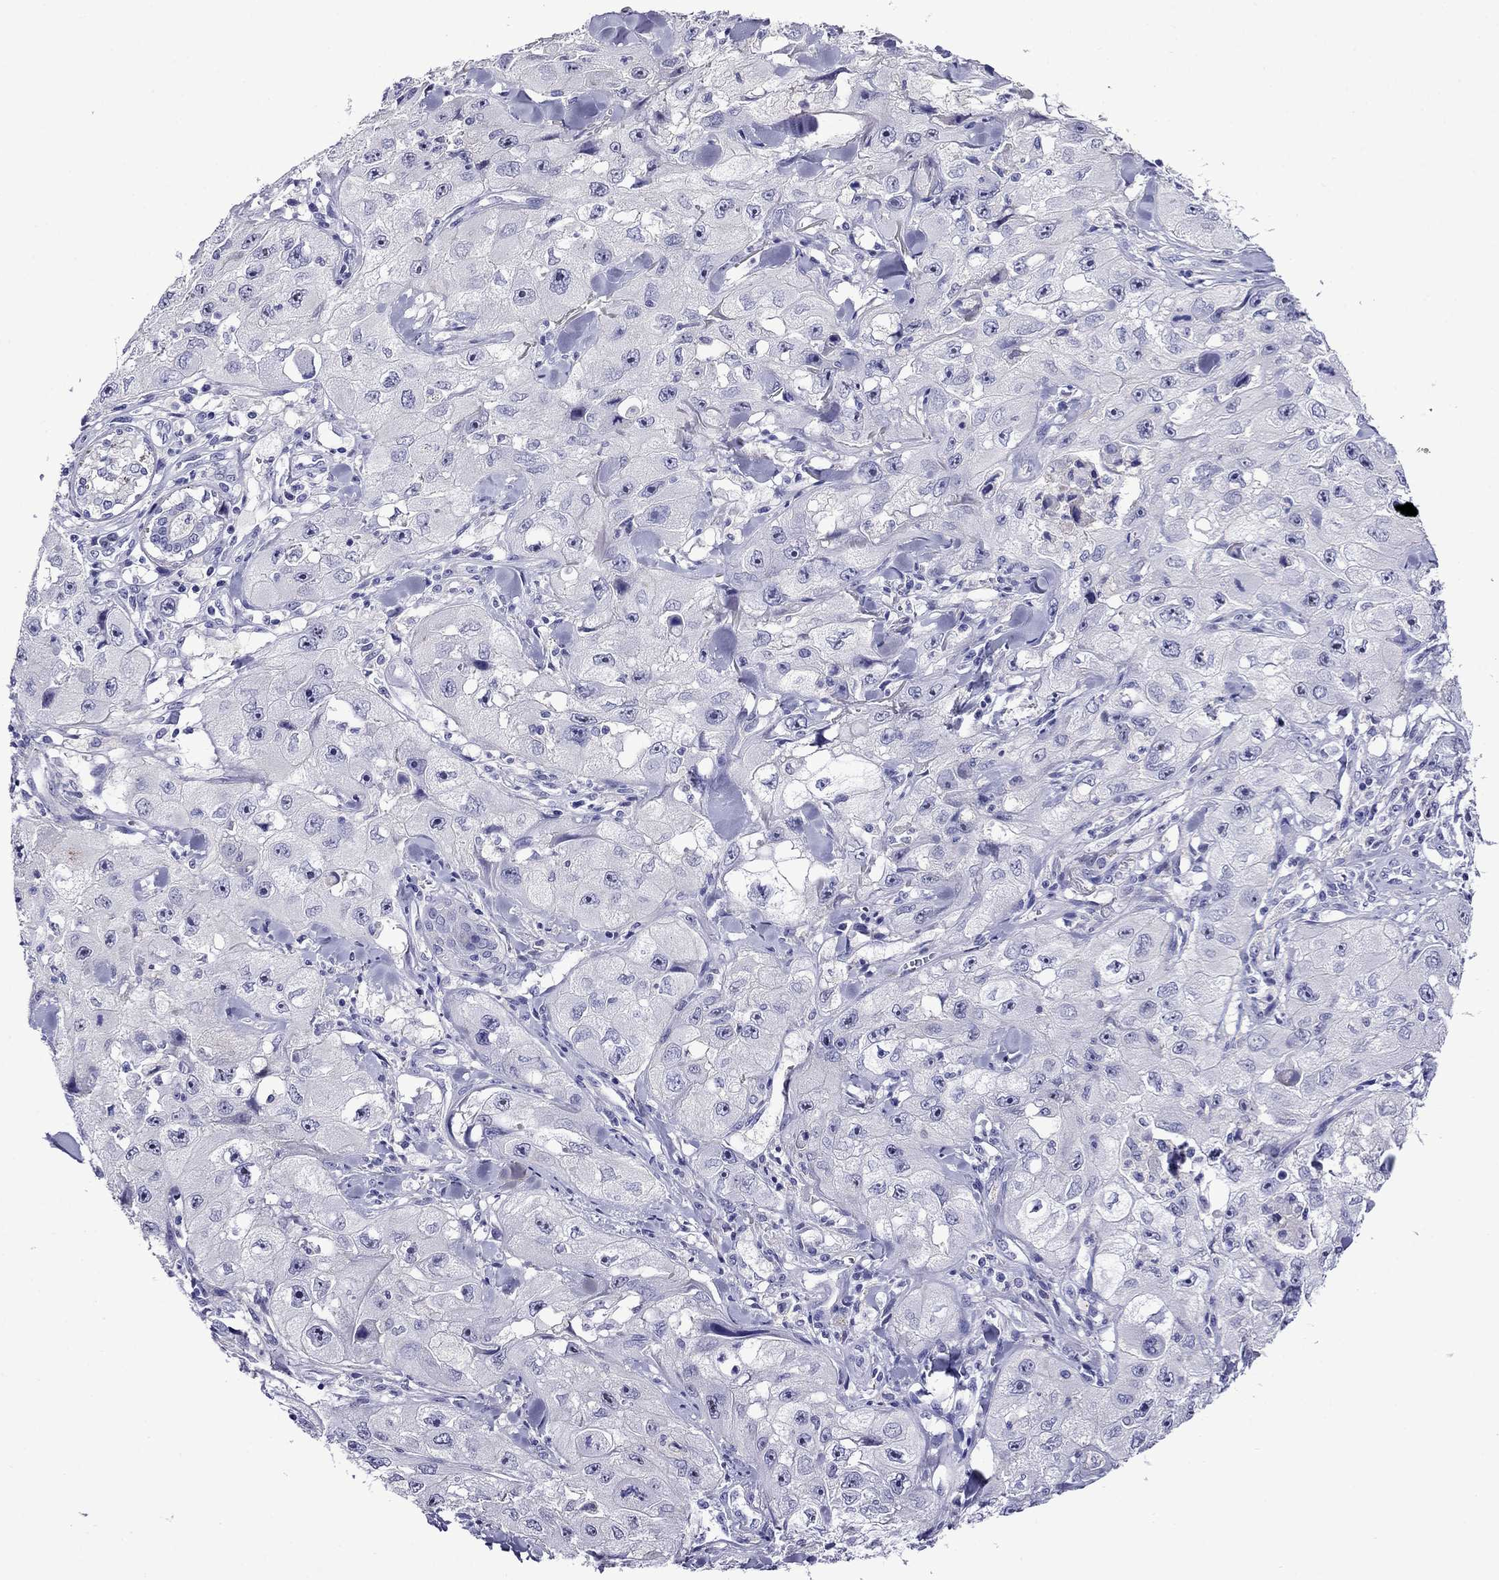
{"staining": {"intensity": "negative", "quantity": "none", "location": "none"}, "tissue": "skin cancer", "cell_type": "Tumor cells", "image_type": "cancer", "snomed": [{"axis": "morphology", "description": "Squamous cell carcinoma, NOS"}, {"axis": "topography", "description": "Skin"}, {"axis": "topography", "description": "Subcutis"}], "caption": "Image shows no significant protein expression in tumor cells of skin squamous cell carcinoma.", "gene": "SCG2", "patient": {"sex": "male", "age": 73}}